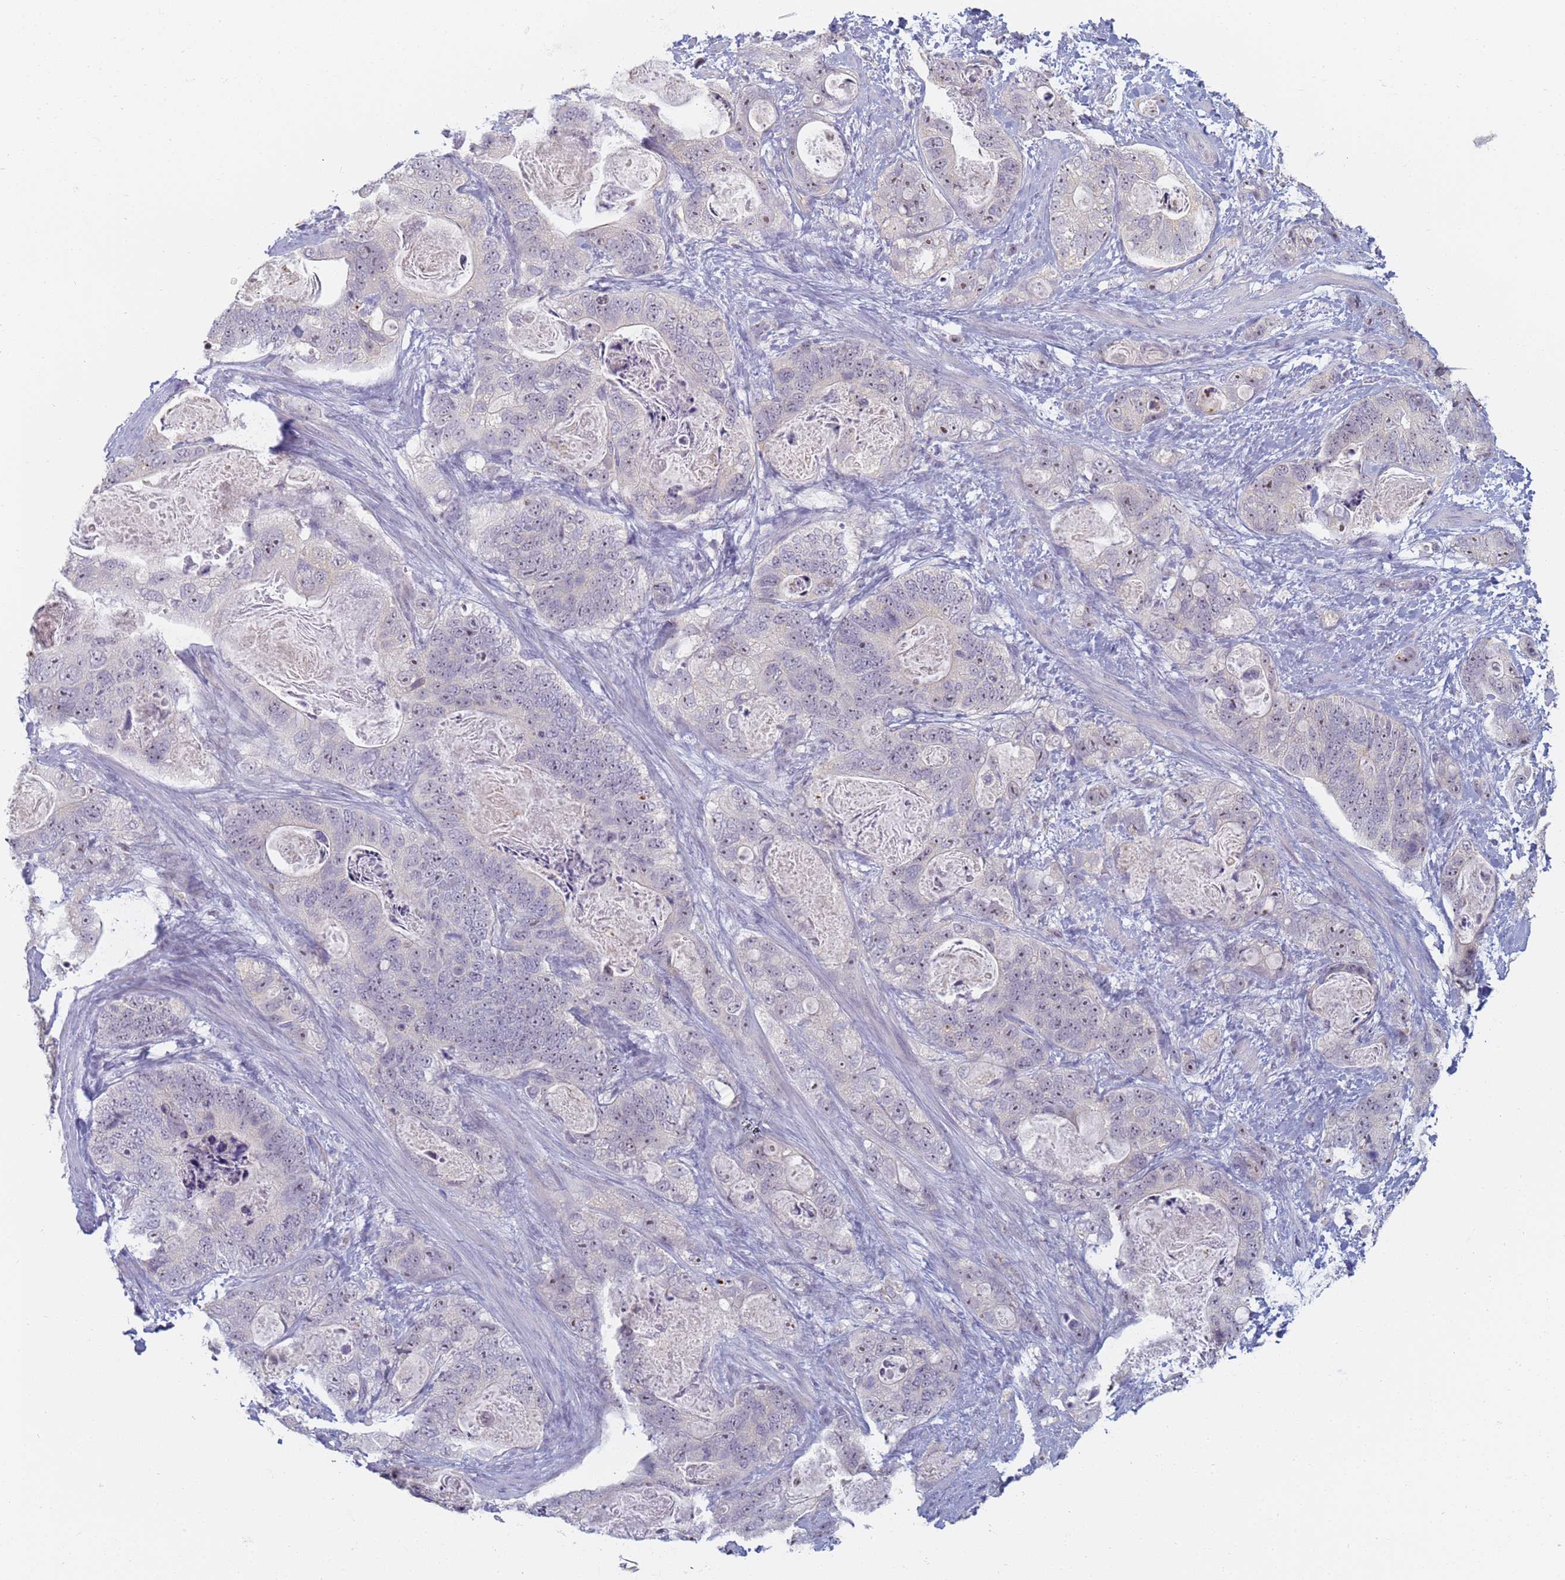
{"staining": {"intensity": "weak", "quantity": "25%-75%", "location": "nuclear"}, "tissue": "stomach cancer", "cell_type": "Tumor cells", "image_type": "cancer", "snomed": [{"axis": "morphology", "description": "Normal tissue, NOS"}, {"axis": "morphology", "description": "Adenocarcinoma, NOS"}, {"axis": "topography", "description": "Stomach"}], "caption": "Adenocarcinoma (stomach) was stained to show a protein in brown. There is low levels of weak nuclear expression in approximately 25%-75% of tumor cells.", "gene": "SLC38A9", "patient": {"sex": "female", "age": 89}}